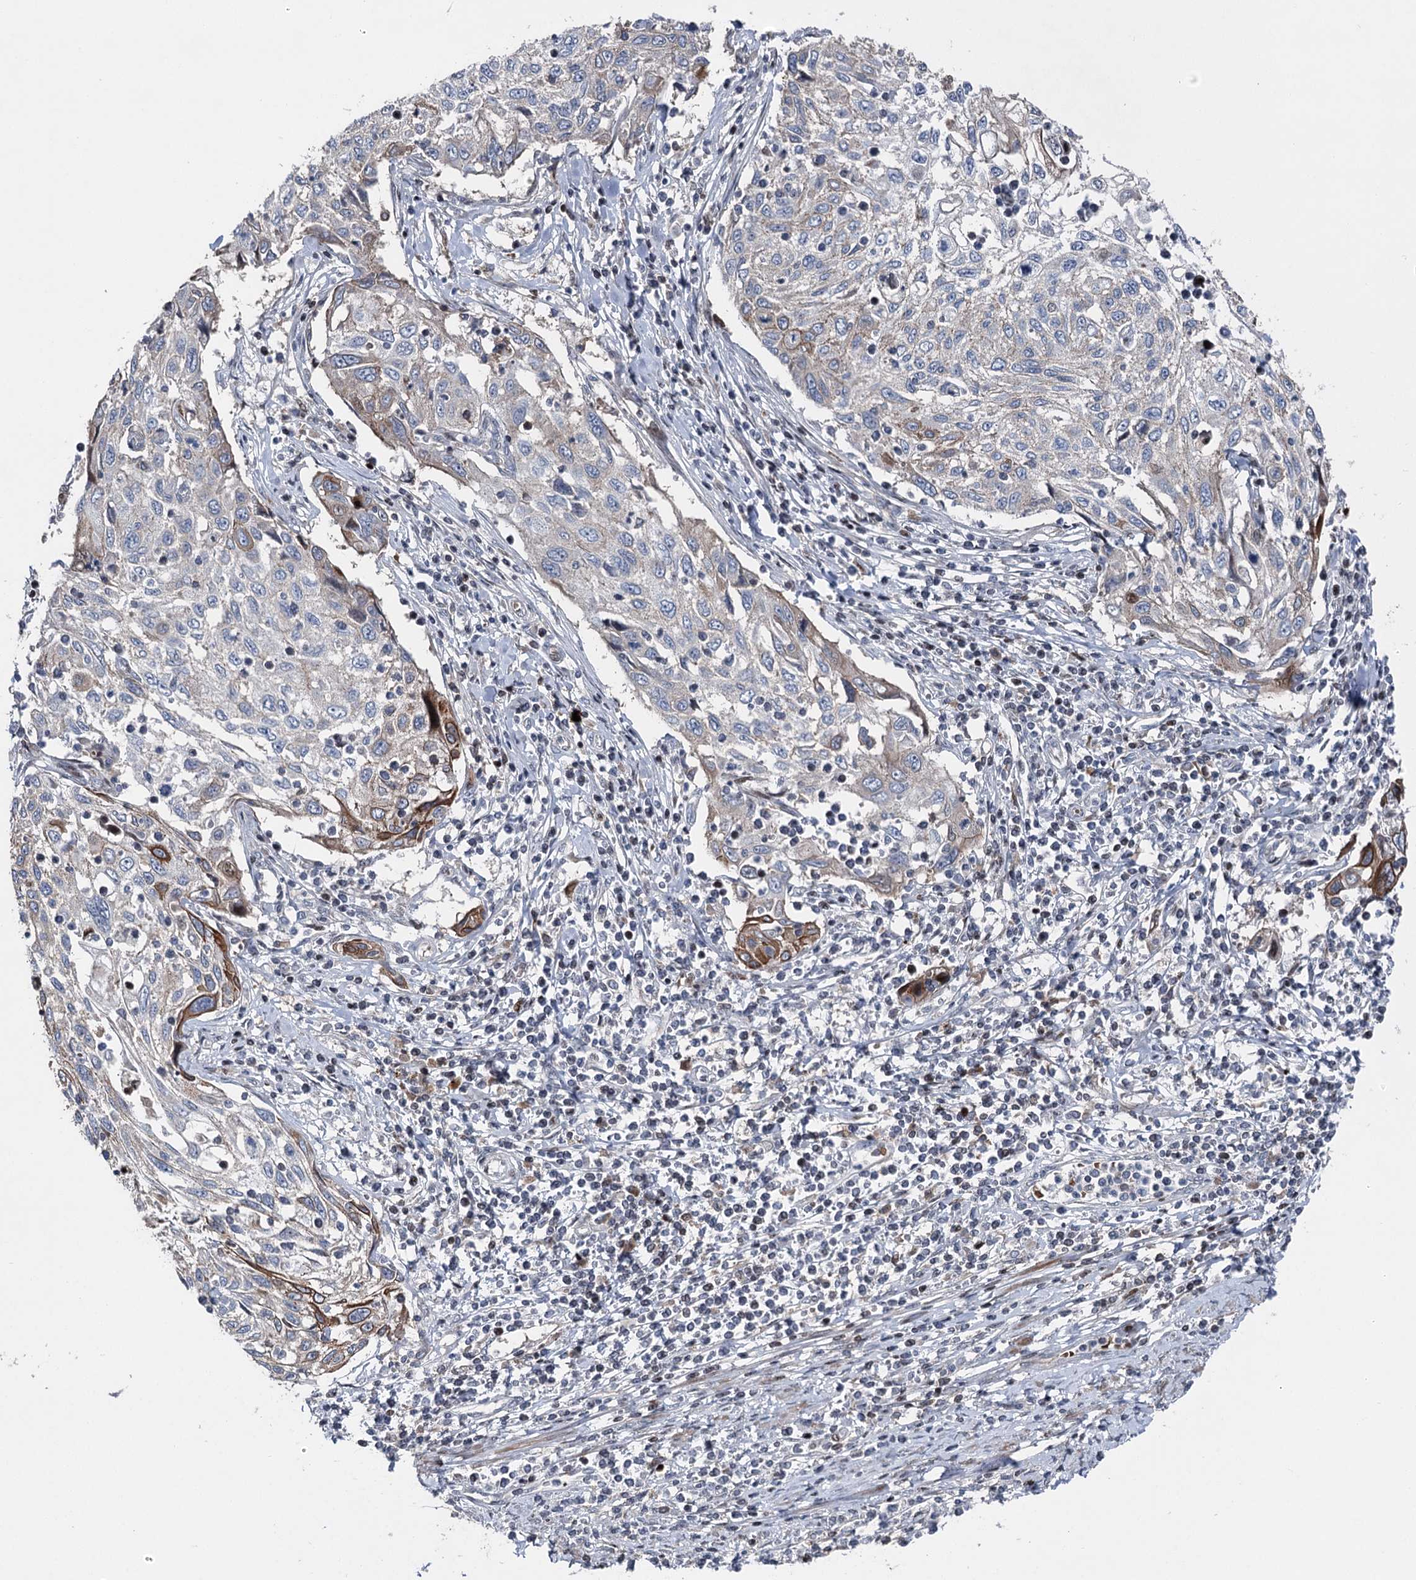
{"staining": {"intensity": "moderate", "quantity": "<25%", "location": "cytoplasmic/membranous"}, "tissue": "cervical cancer", "cell_type": "Tumor cells", "image_type": "cancer", "snomed": [{"axis": "morphology", "description": "Squamous cell carcinoma, NOS"}, {"axis": "topography", "description": "Cervix"}], "caption": "The image demonstrates staining of squamous cell carcinoma (cervical), revealing moderate cytoplasmic/membranous protein positivity (brown color) within tumor cells.", "gene": "ITFG2", "patient": {"sex": "female", "age": 70}}